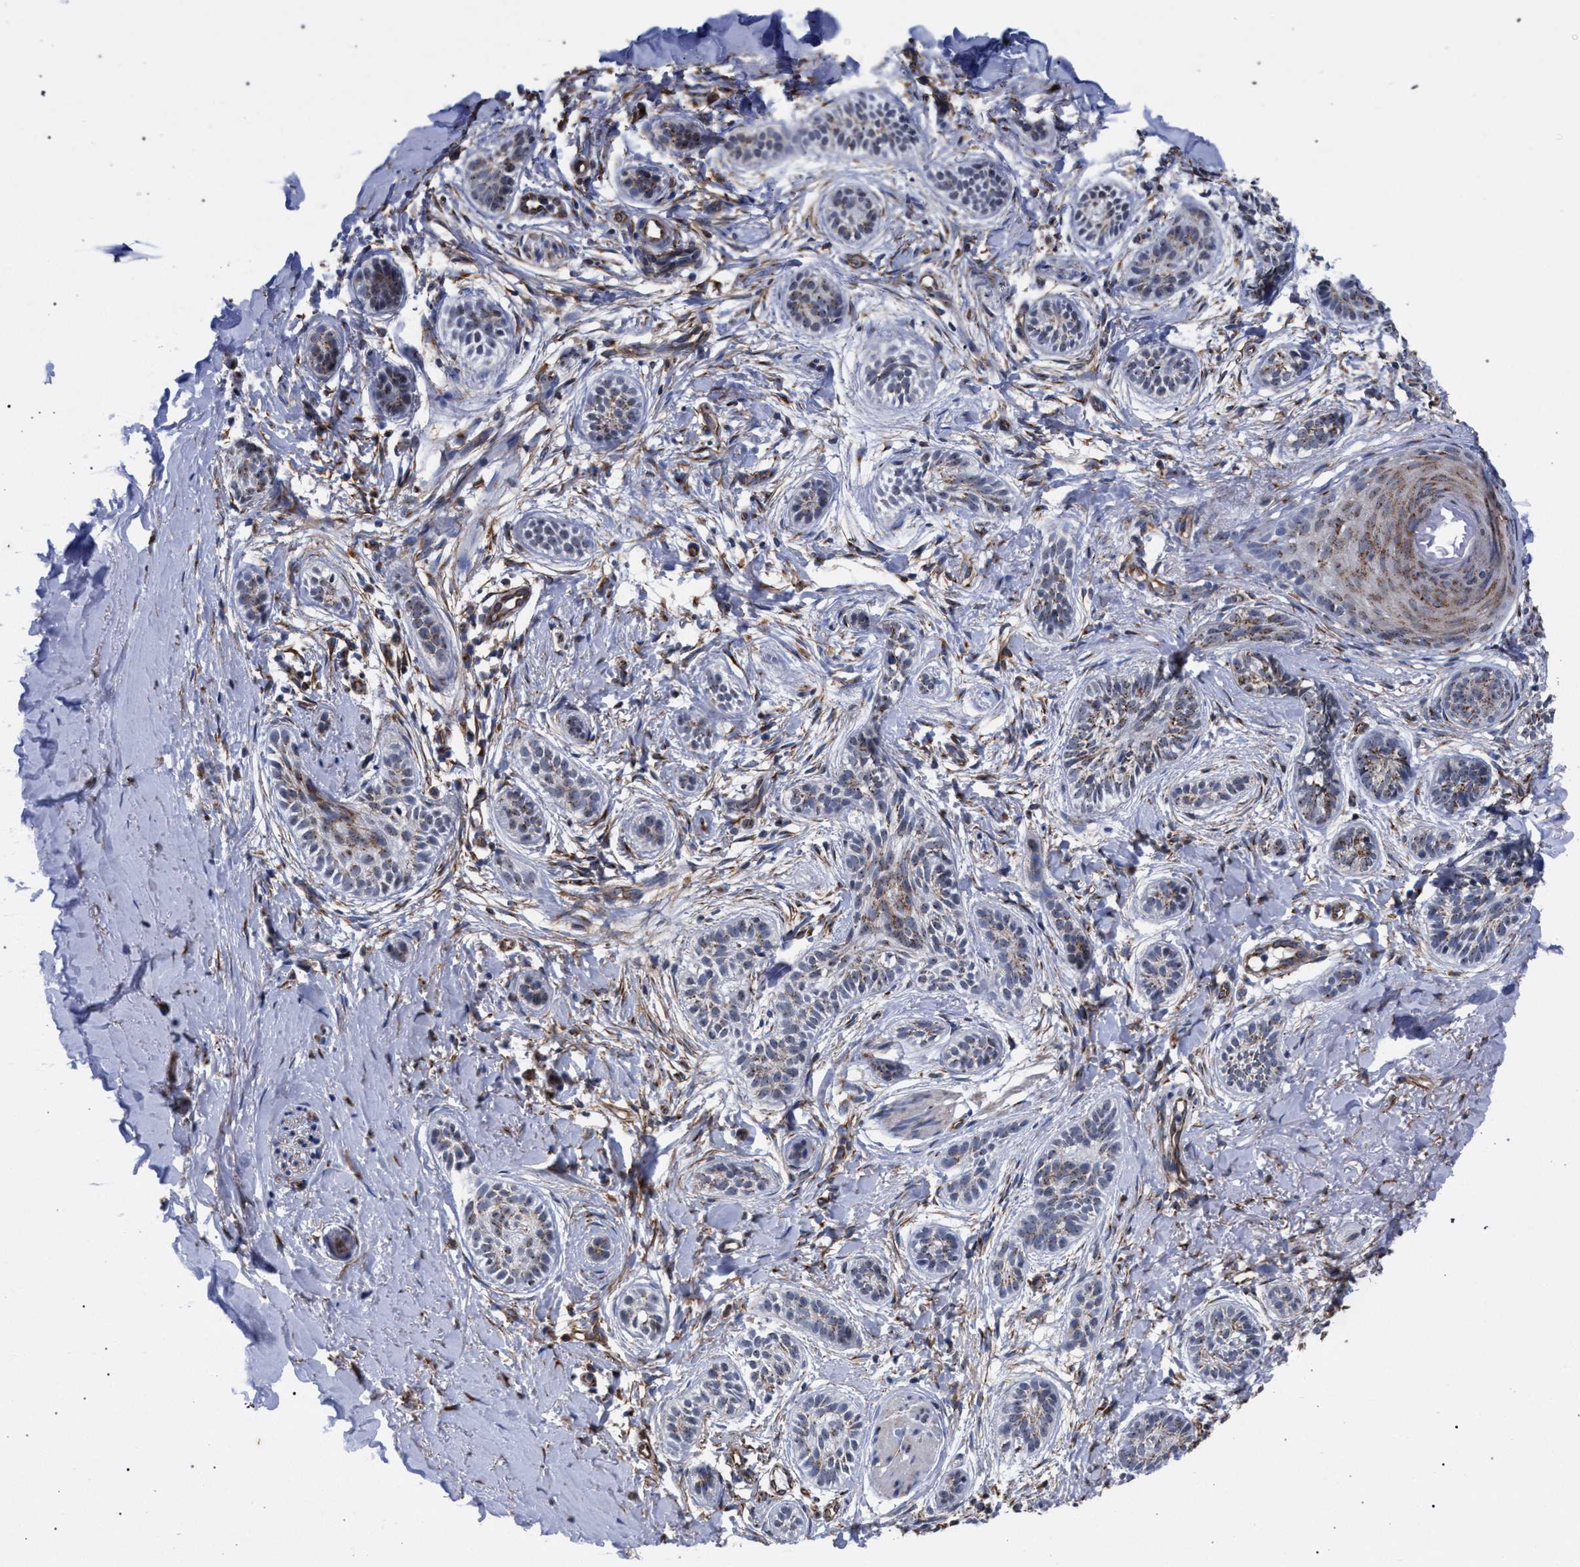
{"staining": {"intensity": "weak", "quantity": ">75%", "location": "cytoplasmic/membranous"}, "tissue": "skin cancer", "cell_type": "Tumor cells", "image_type": "cancer", "snomed": [{"axis": "morphology", "description": "Normal tissue, NOS"}, {"axis": "morphology", "description": "Basal cell carcinoma"}, {"axis": "topography", "description": "Skin"}], "caption": "An immunohistochemistry (IHC) image of neoplastic tissue is shown. Protein staining in brown highlights weak cytoplasmic/membranous positivity in skin cancer (basal cell carcinoma) within tumor cells. Ihc stains the protein in brown and the nuclei are stained blue.", "gene": "GOLGA2", "patient": {"sex": "male", "age": 63}}